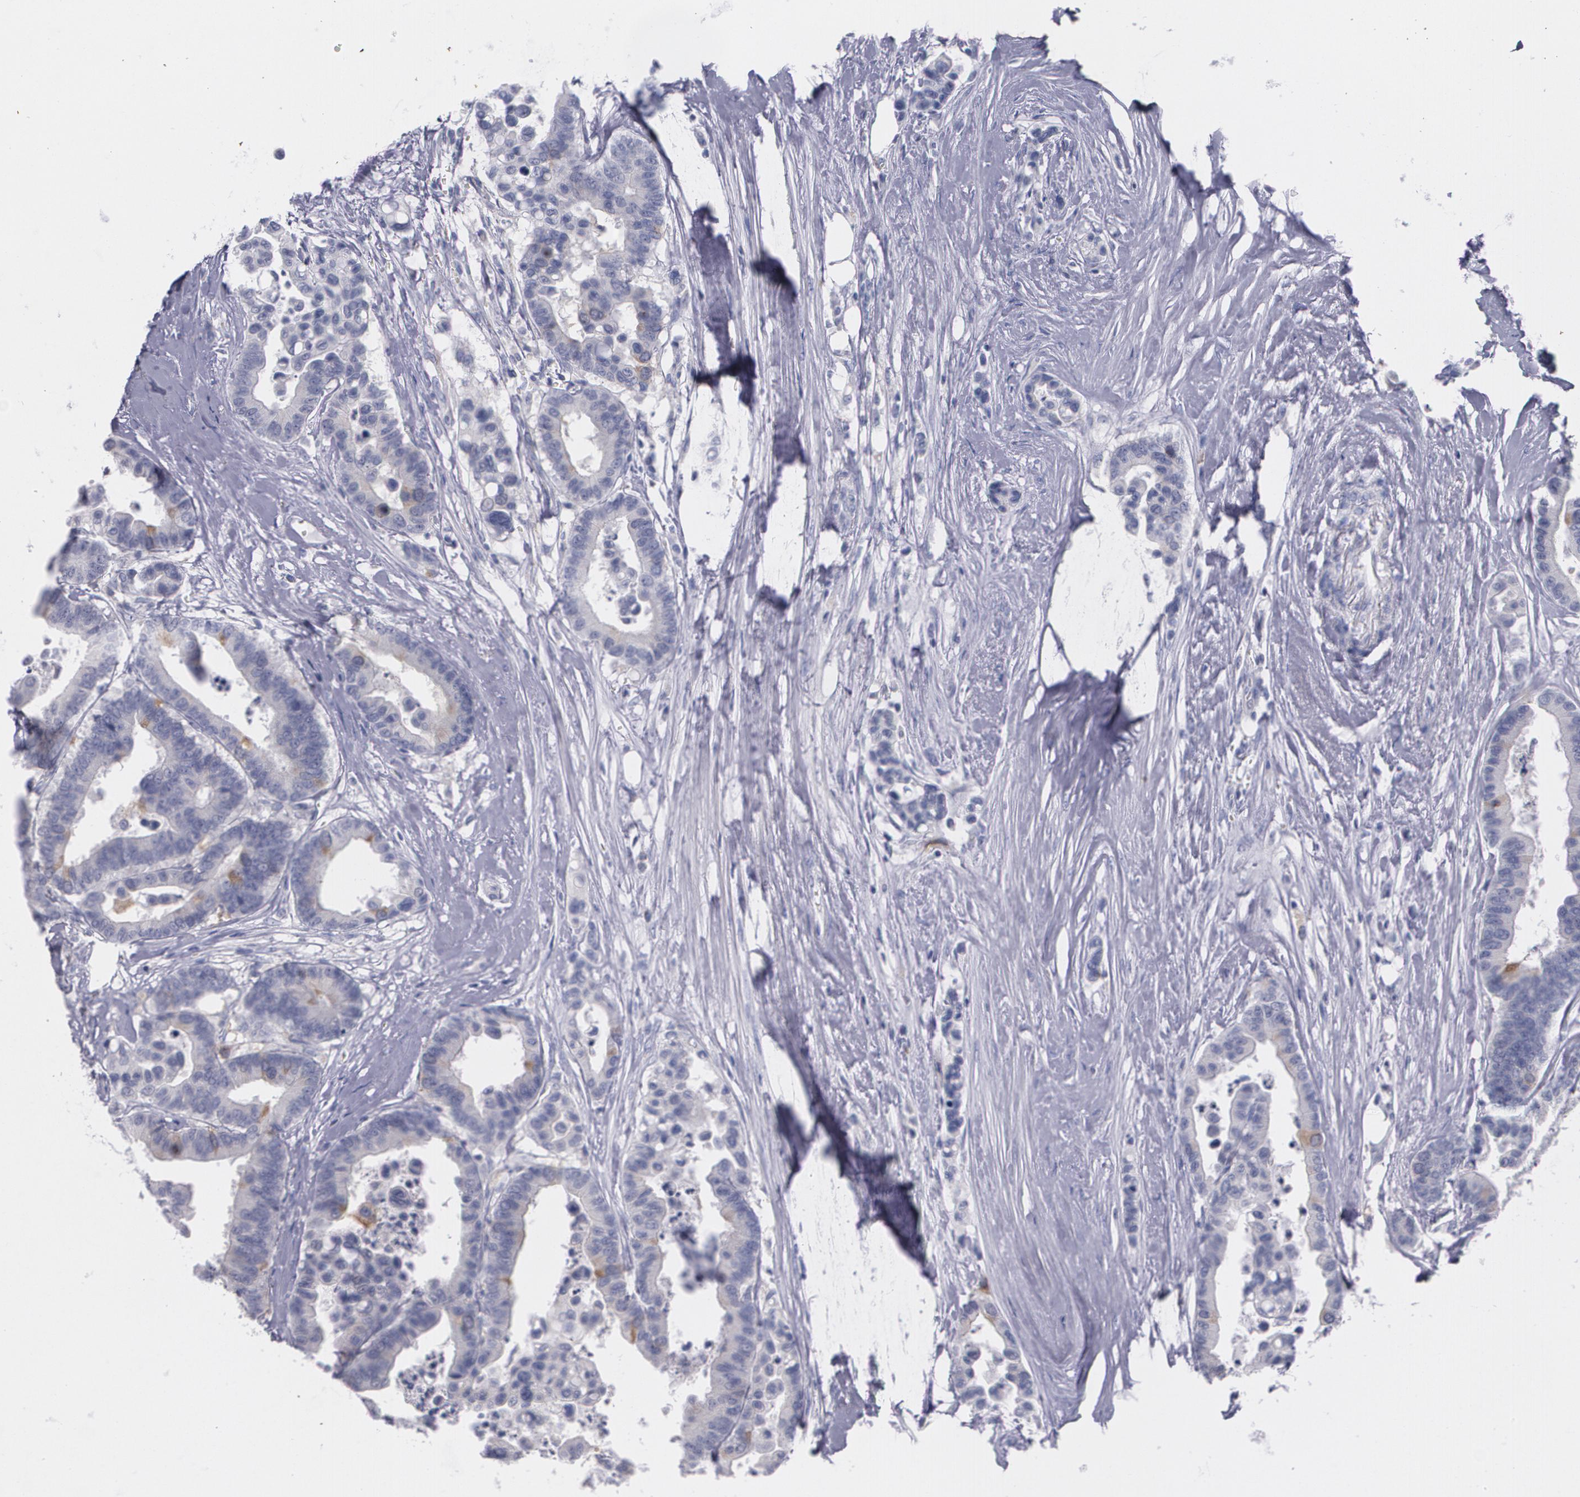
{"staining": {"intensity": "strong", "quantity": "<25%", "location": "cytoplasmic/membranous"}, "tissue": "colorectal cancer", "cell_type": "Tumor cells", "image_type": "cancer", "snomed": [{"axis": "morphology", "description": "Adenocarcinoma, NOS"}, {"axis": "topography", "description": "Colon"}], "caption": "Immunohistochemical staining of colorectal cancer displays medium levels of strong cytoplasmic/membranous protein expression in approximately <25% of tumor cells.", "gene": "HMMR", "patient": {"sex": "male", "age": 82}}